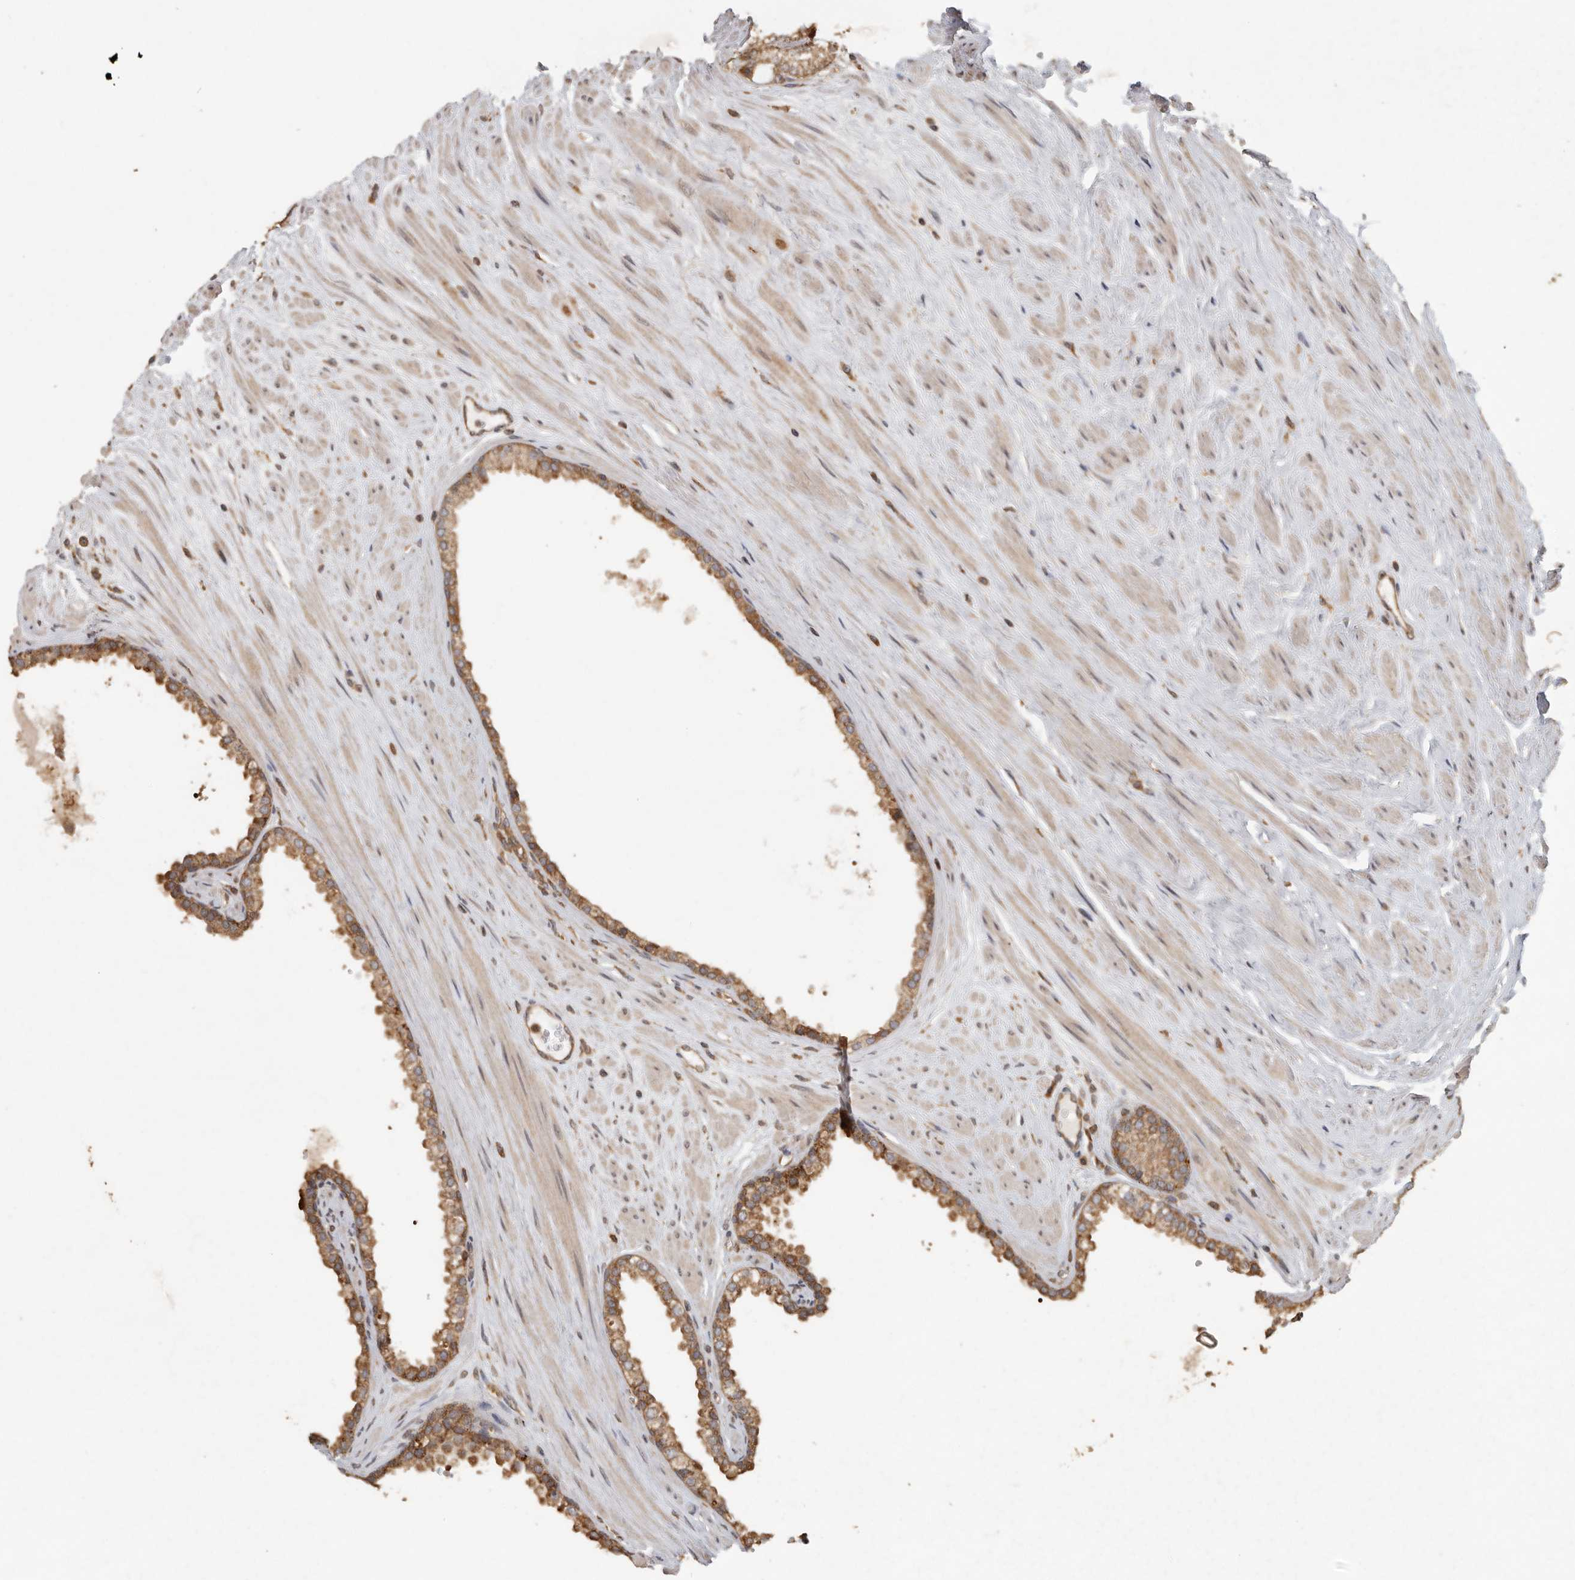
{"staining": {"intensity": "moderate", "quantity": ">75%", "location": "cytoplasmic/membranous"}, "tissue": "prostate cancer", "cell_type": "Tumor cells", "image_type": "cancer", "snomed": [{"axis": "morphology", "description": "Adenocarcinoma, Low grade"}, {"axis": "topography", "description": "Prostate"}], "caption": "An image of human prostate adenocarcinoma (low-grade) stained for a protein demonstrates moderate cytoplasmic/membranous brown staining in tumor cells.", "gene": "CCT8", "patient": {"sex": "male", "age": 62}}